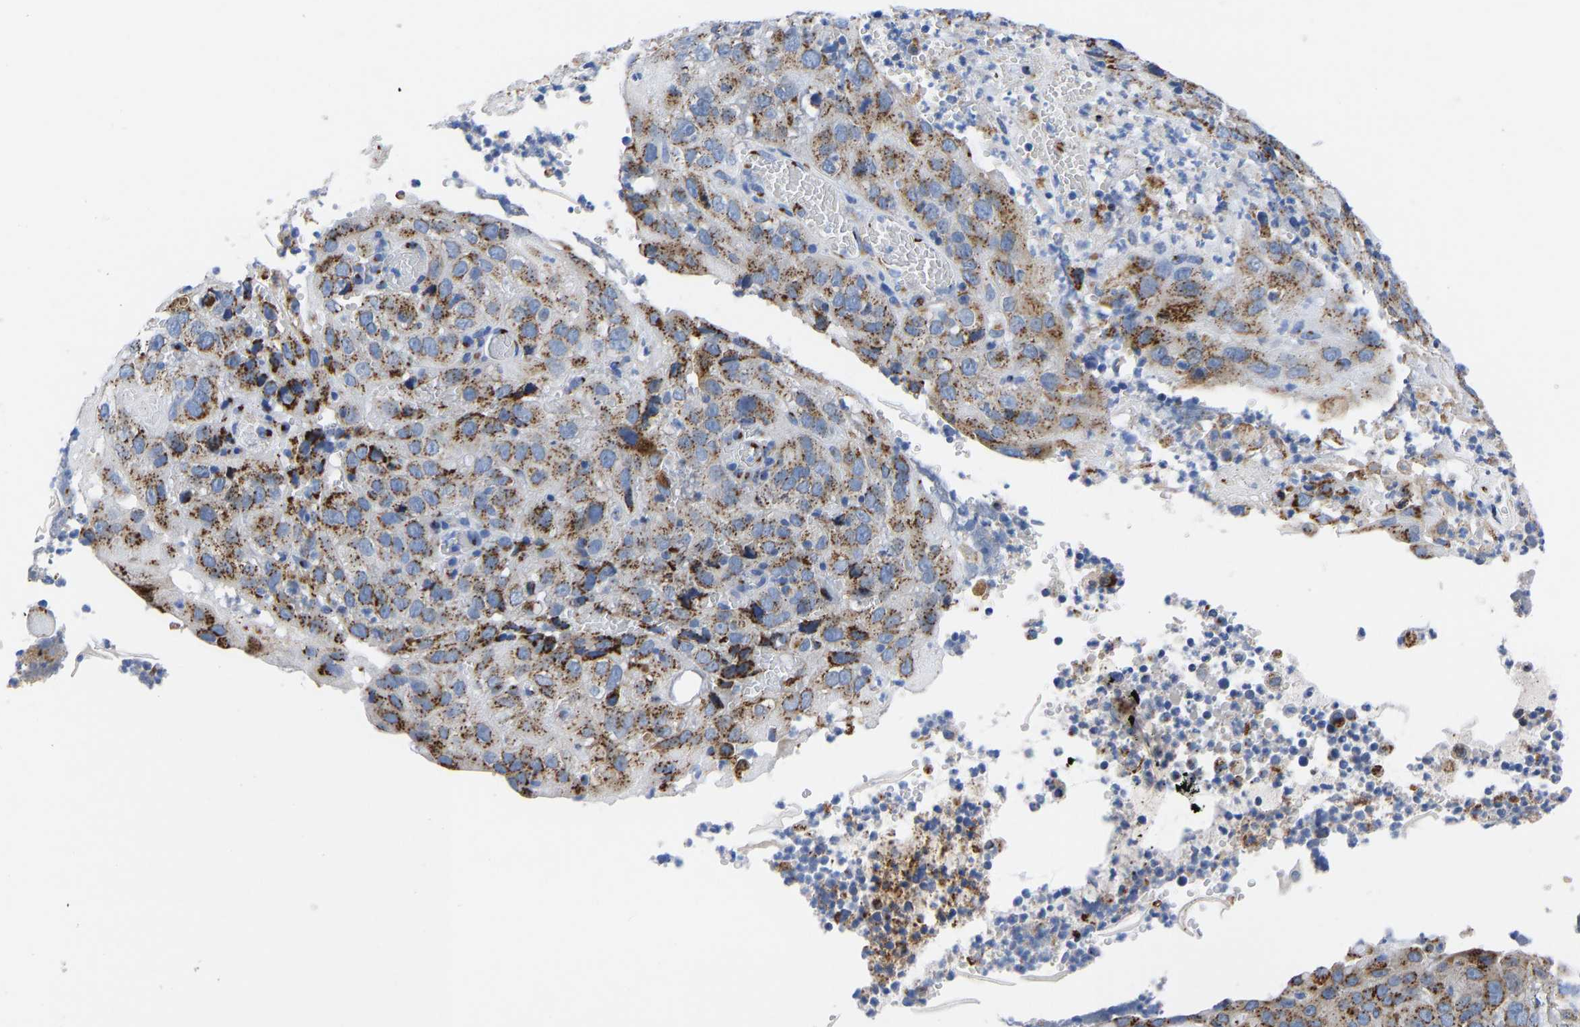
{"staining": {"intensity": "moderate", "quantity": ">75%", "location": "cytoplasmic/membranous"}, "tissue": "cervical cancer", "cell_type": "Tumor cells", "image_type": "cancer", "snomed": [{"axis": "morphology", "description": "Squamous cell carcinoma, NOS"}, {"axis": "topography", "description": "Cervix"}], "caption": "Immunohistochemical staining of human cervical cancer (squamous cell carcinoma) displays moderate cytoplasmic/membranous protein staining in about >75% of tumor cells.", "gene": "TMEM87A", "patient": {"sex": "female", "age": 32}}